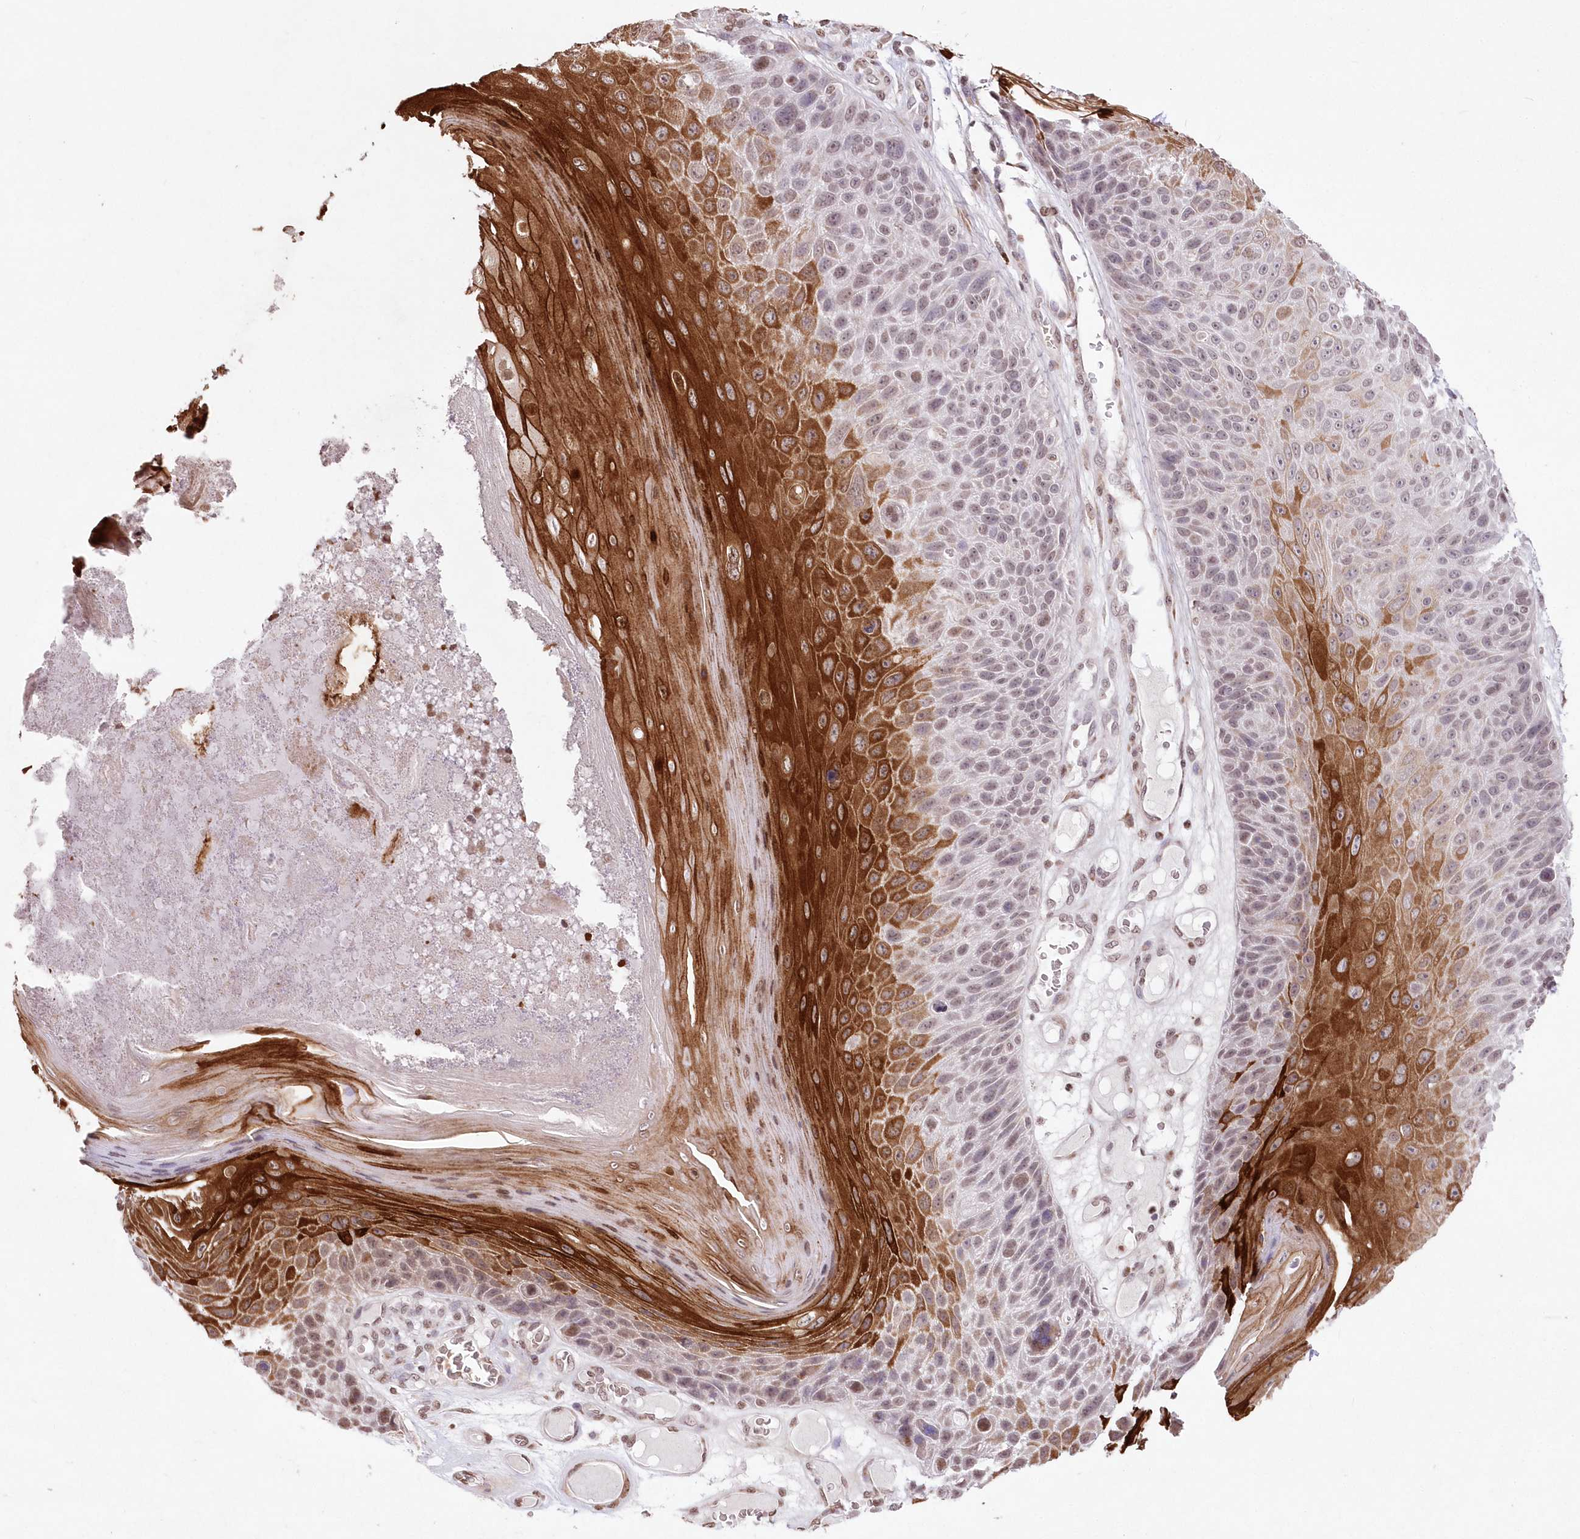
{"staining": {"intensity": "strong", "quantity": ">75%", "location": "cytoplasmic/membranous,nuclear"}, "tissue": "skin cancer", "cell_type": "Tumor cells", "image_type": "cancer", "snomed": [{"axis": "morphology", "description": "Squamous cell carcinoma, NOS"}, {"axis": "topography", "description": "Skin"}], "caption": "This is an image of immunohistochemistry (IHC) staining of skin squamous cell carcinoma, which shows strong positivity in the cytoplasmic/membranous and nuclear of tumor cells.", "gene": "RBM27", "patient": {"sex": "female", "age": 88}}